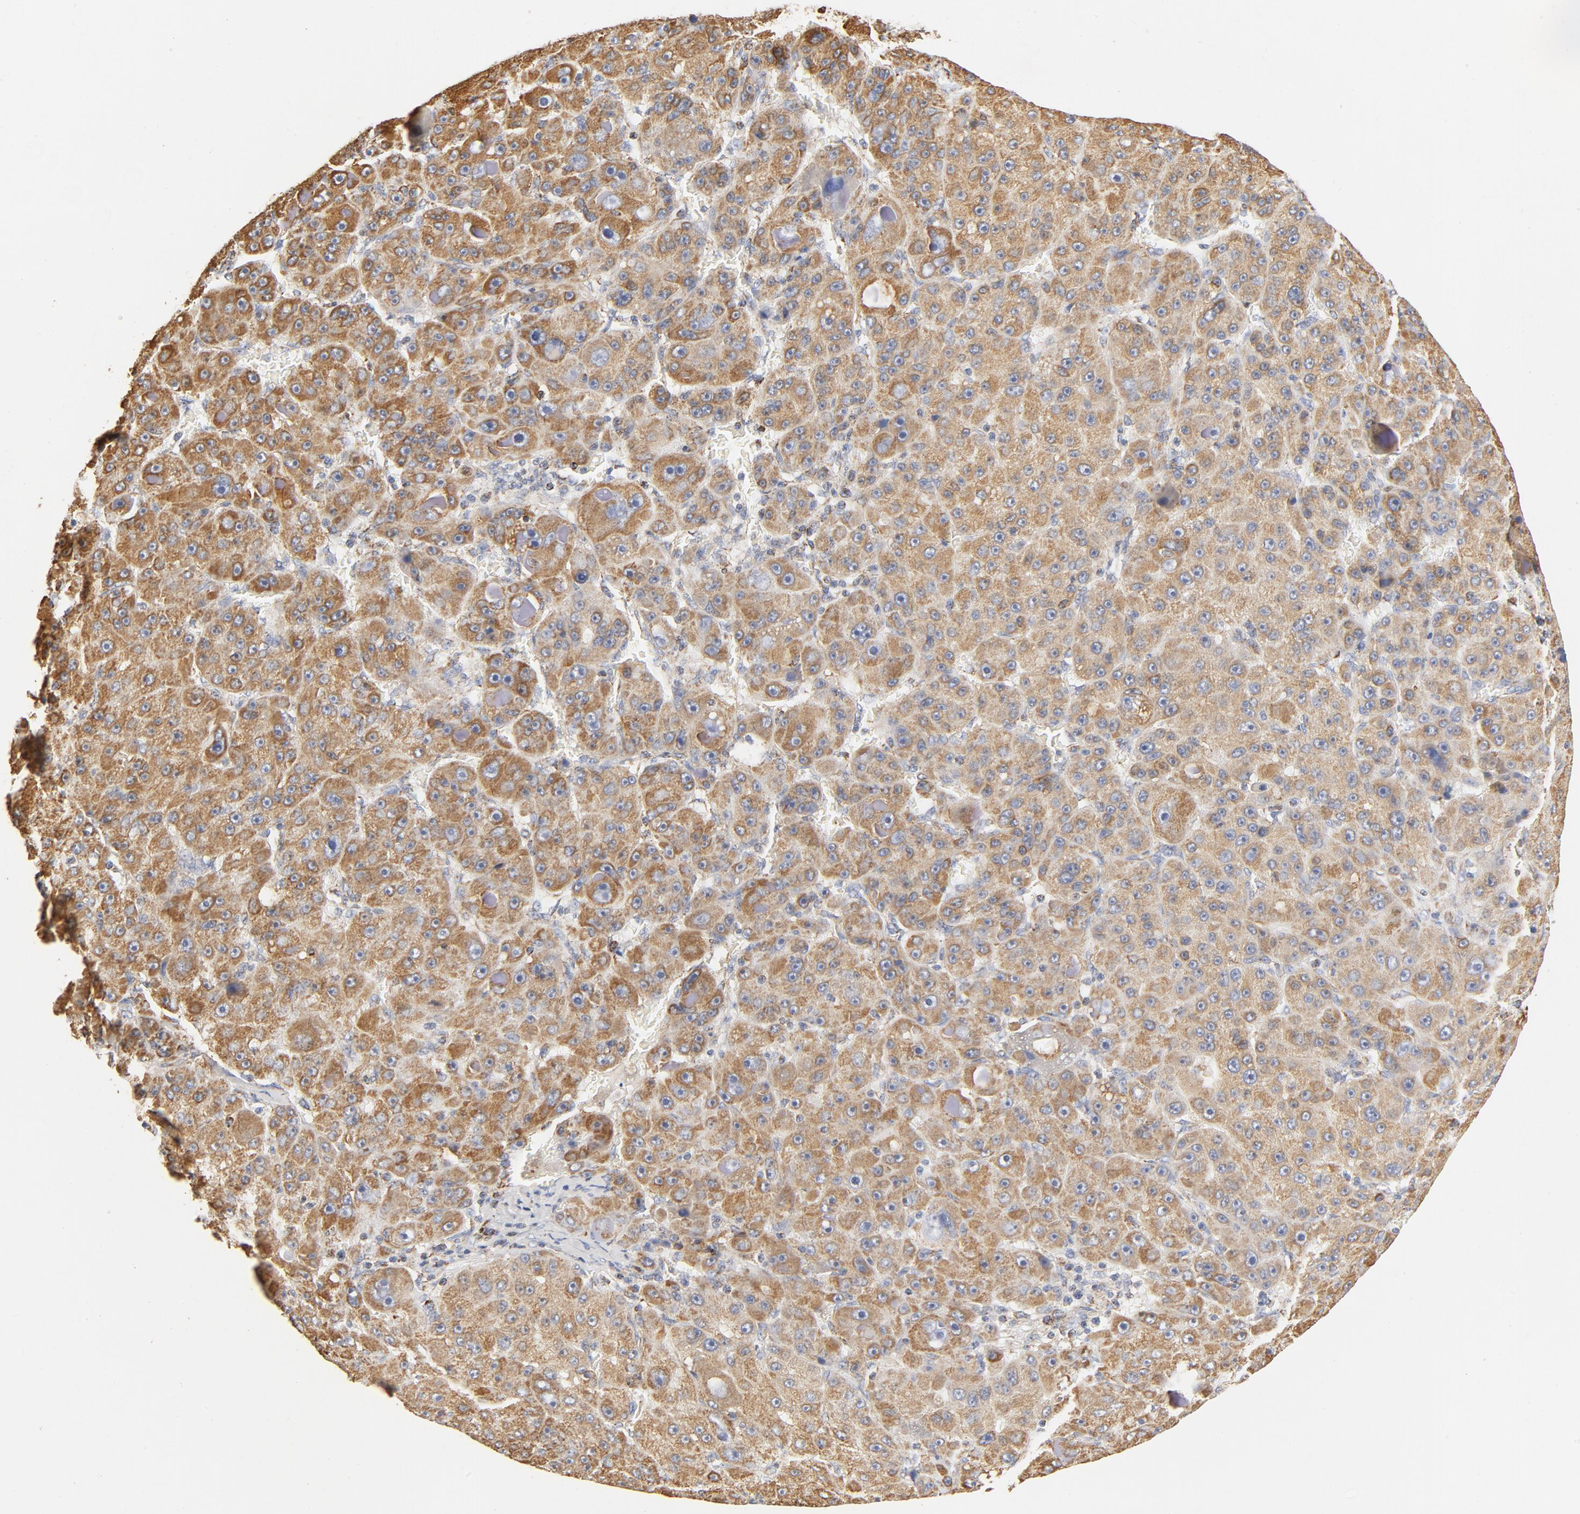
{"staining": {"intensity": "moderate", "quantity": ">75%", "location": "cytoplasmic/membranous"}, "tissue": "liver cancer", "cell_type": "Tumor cells", "image_type": "cancer", "snomed": [{"axis": "morphology", "description": "Carcinoma, Hepatocellular, NOS"}, {"axis": "topography", "description": "Liver"}], "caption": "Immunohistochemical staining of liver hepatocellular carcinoma displays medium levels of moderate cytoplasmic/membranous protein staining in approximately >75% of tumor cells.", "gene": "COX4I1", "patient": {"sex": "male", "age": 76}}